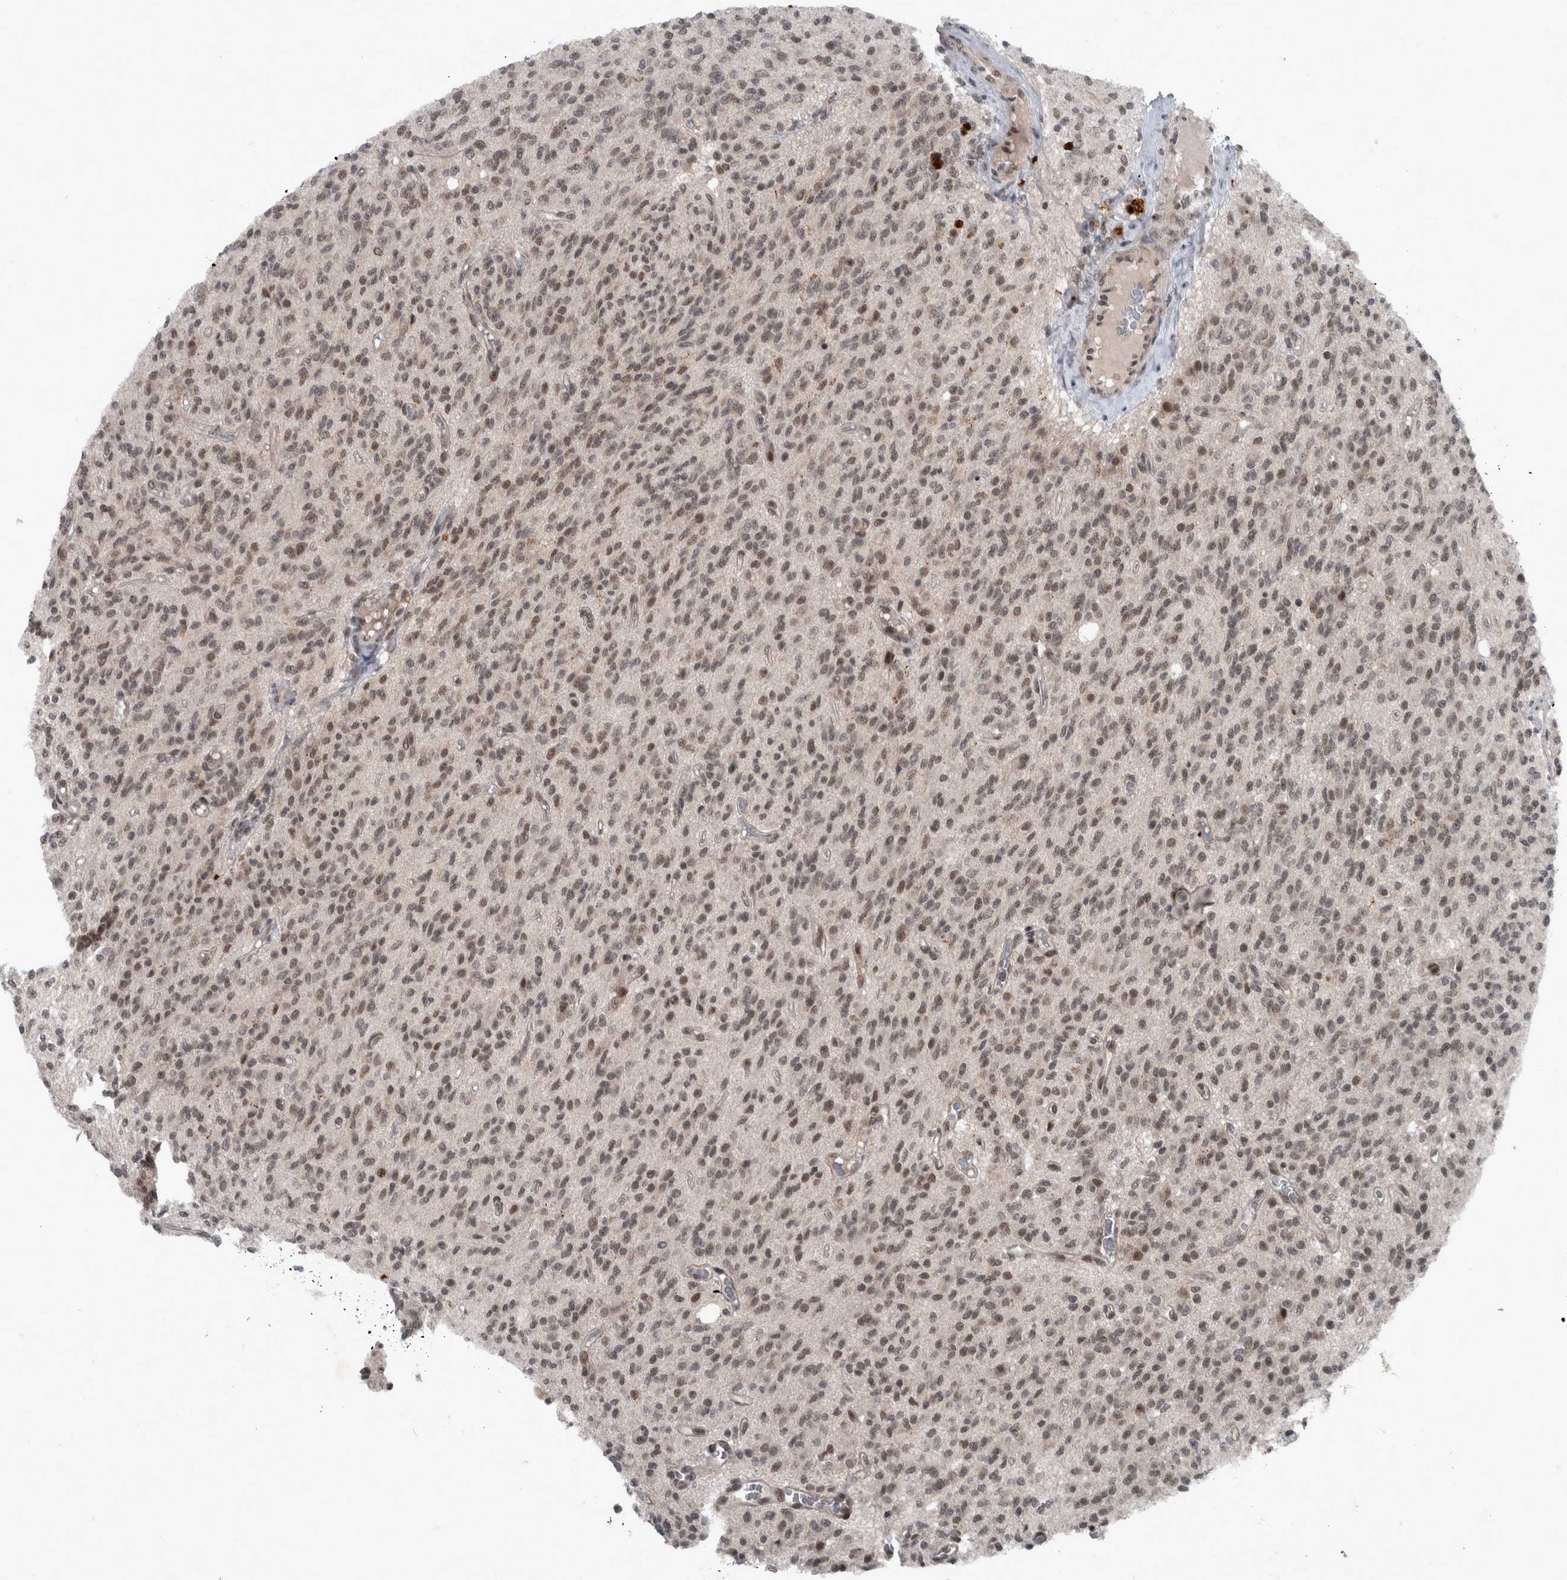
{"staining": {"intensity": "moderate", "quantity": ">75%", "location": "nuclear"}, "tissue": "glioma", "cell_type": "Tumor cells", "image_type": "cancer", "snomed": [{"axis": "morphology", "description": "Glioma, malignant, High grade"}, {"axis": "topography", "description": "Brain"}], "caption": "Protein expression analysis of human malignant high-grade glioma reveals moderate nuclear staining in approximately >75% of tumor cells.", "gene": "WDR33", "patient": {"sex": "male", "age": 34}}